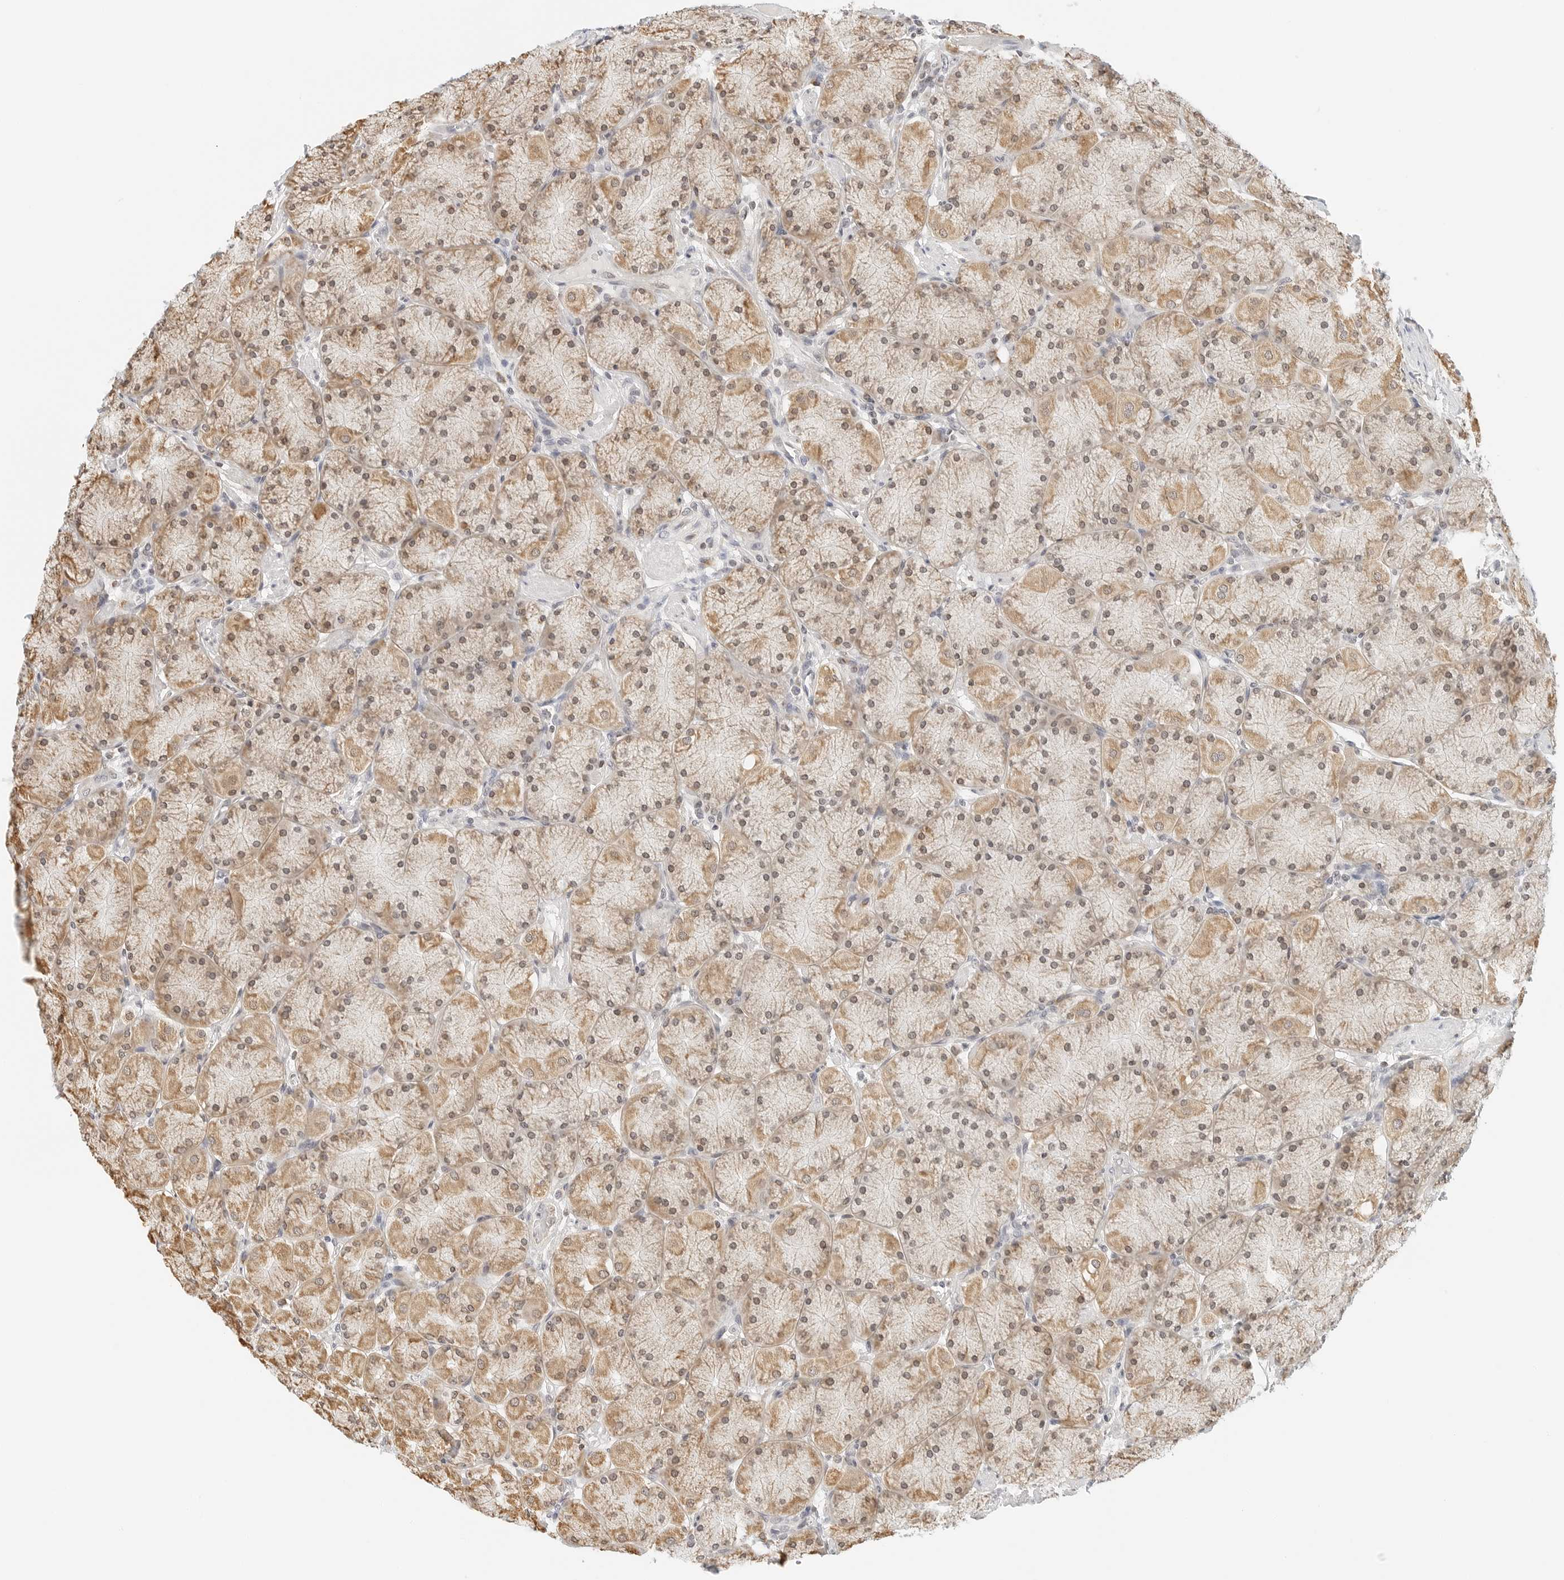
{"staining": {"intensity": "moderate", "quantity": "25%-75%", "location": "cytoplasmic/membranous"}, "tissue": "stomach", "cell_type": "Glandular cells", "image_type": "normal", "snomed": [{"axis": "morphology", "description": "Normal tissue, NOS"}, {"axis": "topography", "description": "Stomach, upper"}], "caption": "Immunohistochemistry (IHC) (DAB) staining of unremarkable human stomach exhibits moderate cytoplasmic/membranous protein expression in approximately 25%-75% of glandular cells.", "gene": "ATL1", "patient": {"sex": "female", "age": 56}}